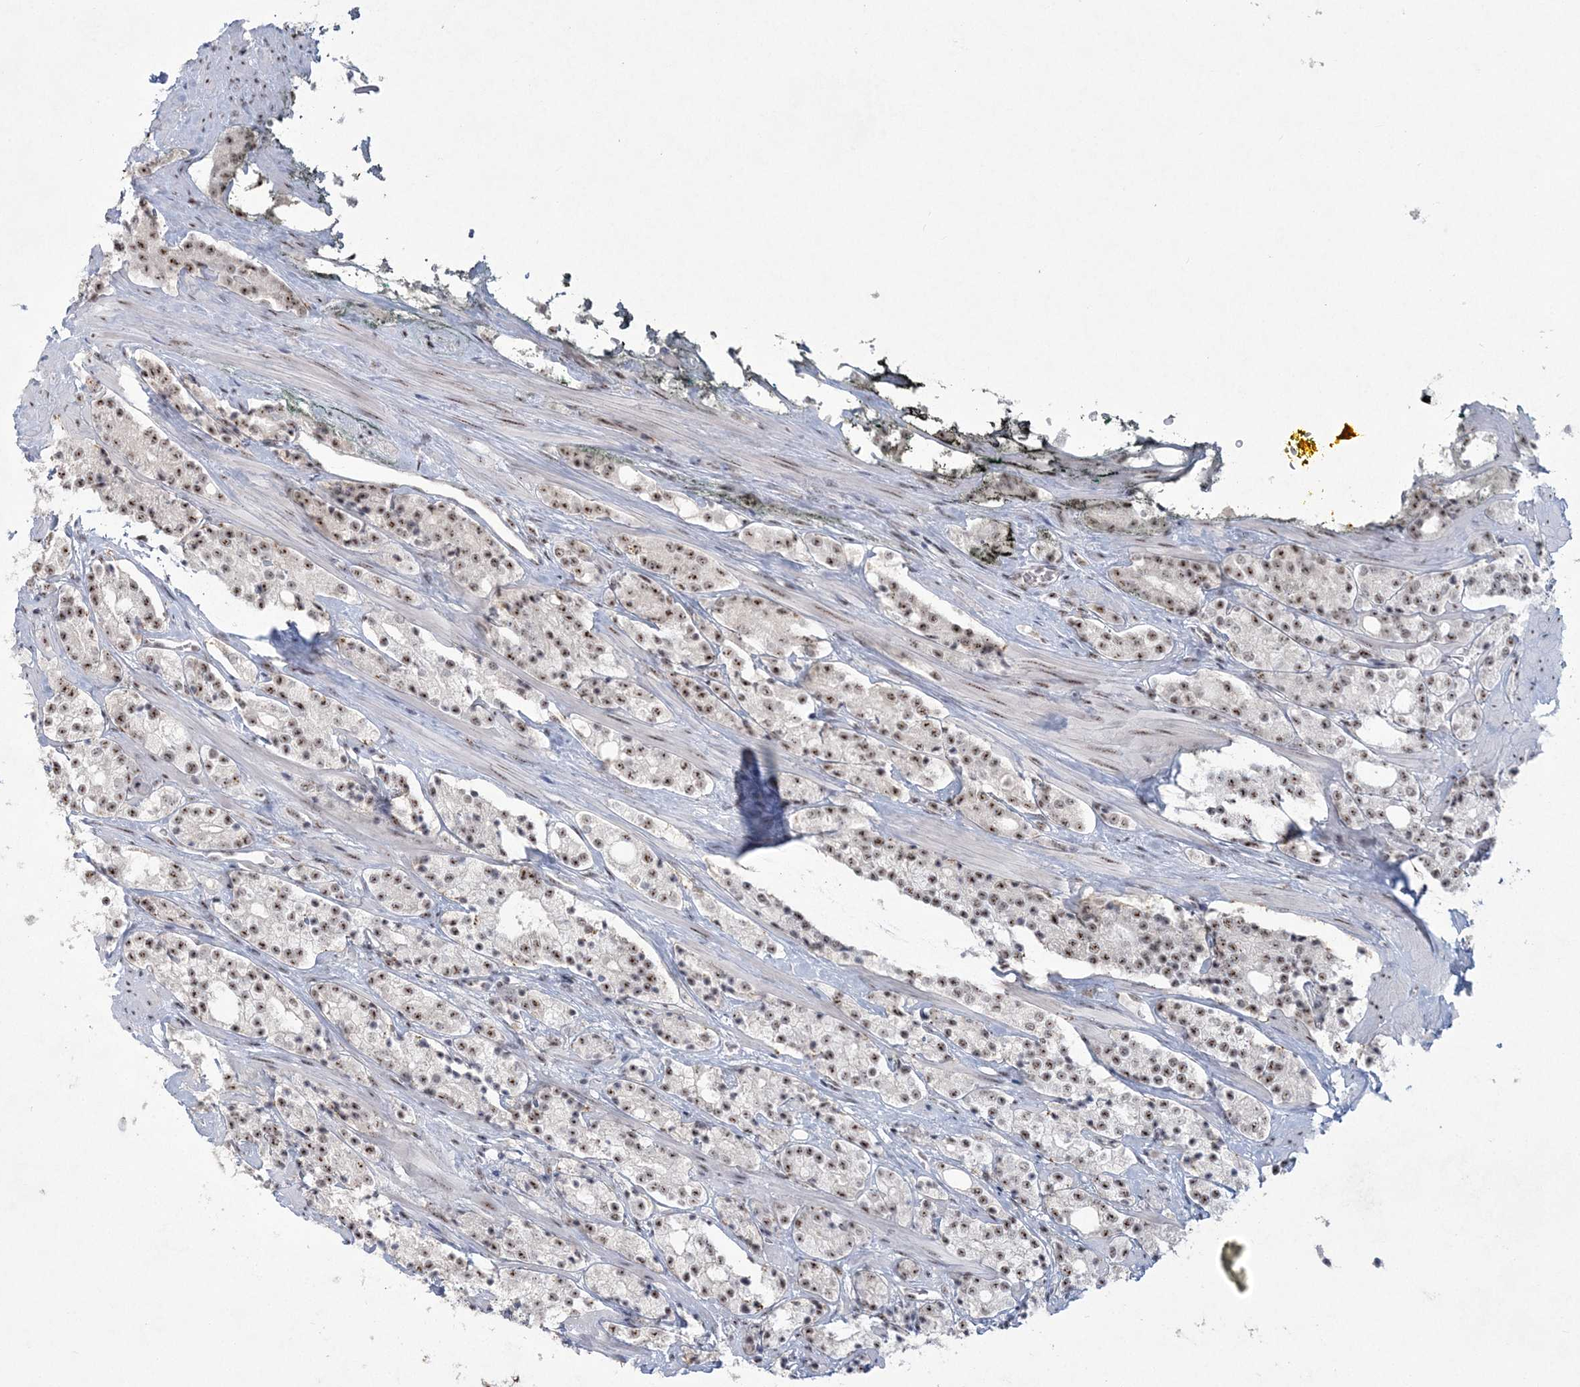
{"staining": {"intensity": "moderate", "quantity": "25%-75%", "location": "nuclear"}, "tissue": "prostate cancer", "cell_type": "Tumor cells", "image_type": "cancer", "snomed": [{"axis": "morphology", "description": "Adenocarcinoma, High grade"}, {"axis": "topography", "description": "Prostate"}], "caption": "Immunohistochemistry of prostate cancer (adenocarcinoma (high-grade)) displays medium levels of moderate nuclear expression in about 25%-75% of tumor cells.", "gene": "KDM6B", "patient": {"sex": "male", "age": 71}}